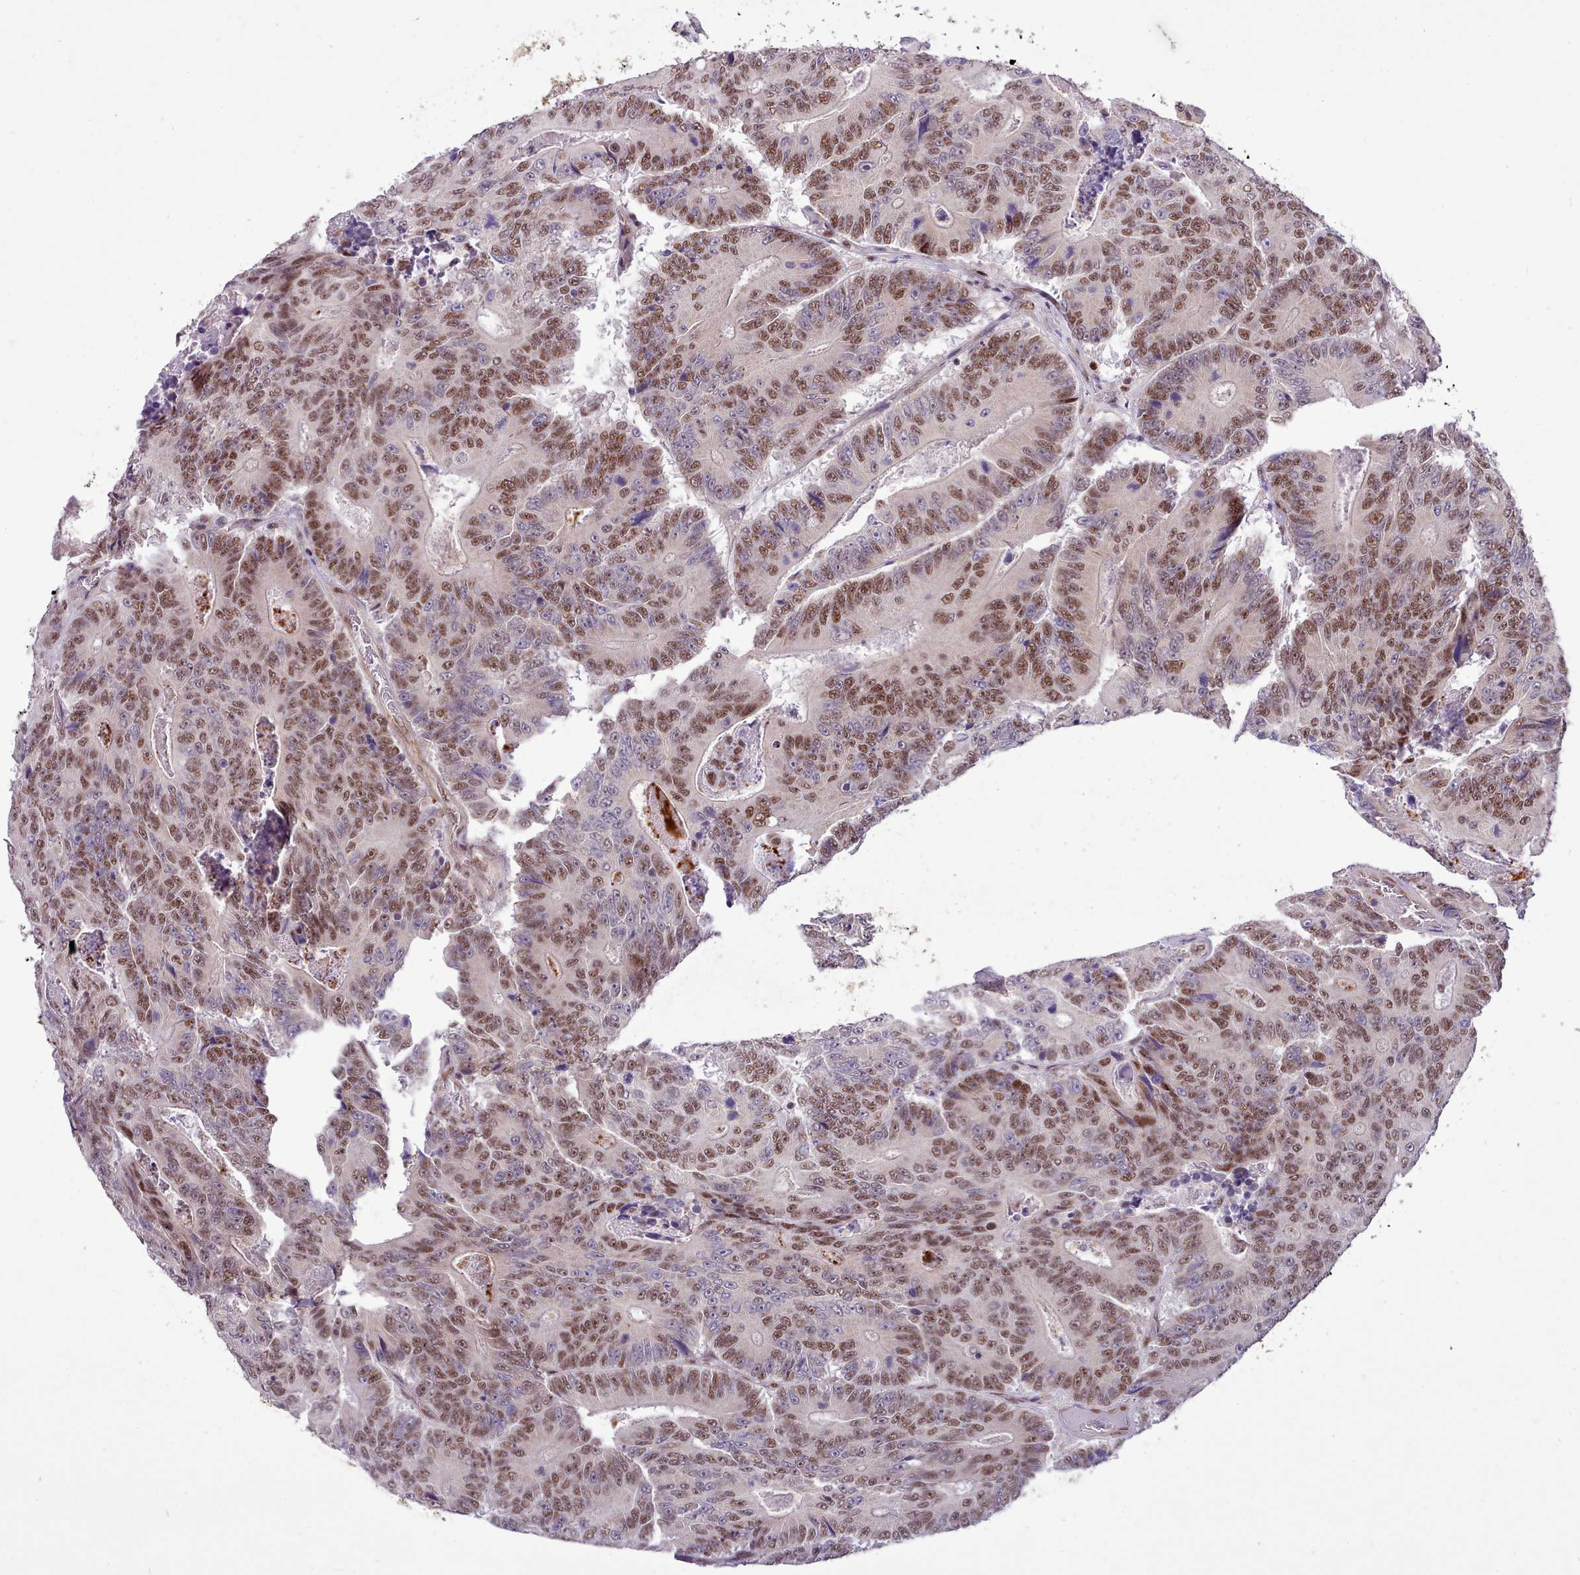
{"staining": {"intensity": "moderate", "quantity": ">75%", "location": "nuclear"}, "tissue": "colorectal cancer", "cell_type": "Tumor cells", "image_type": "cancer", "snomed": [{"axis": "morphology", "description": "Adenocarcinoma, NOS"}, {"axis": "topography", "description": "Colon"}], "caption": "Approximately >75% of tumor cells in adenocarcinoma (colorectal) reveal moderate nuclear protein staining as visualized by brown immunohistochemical staining.", "gene": "HOXB7", "patient": {"sex": "male", "age": 83}}